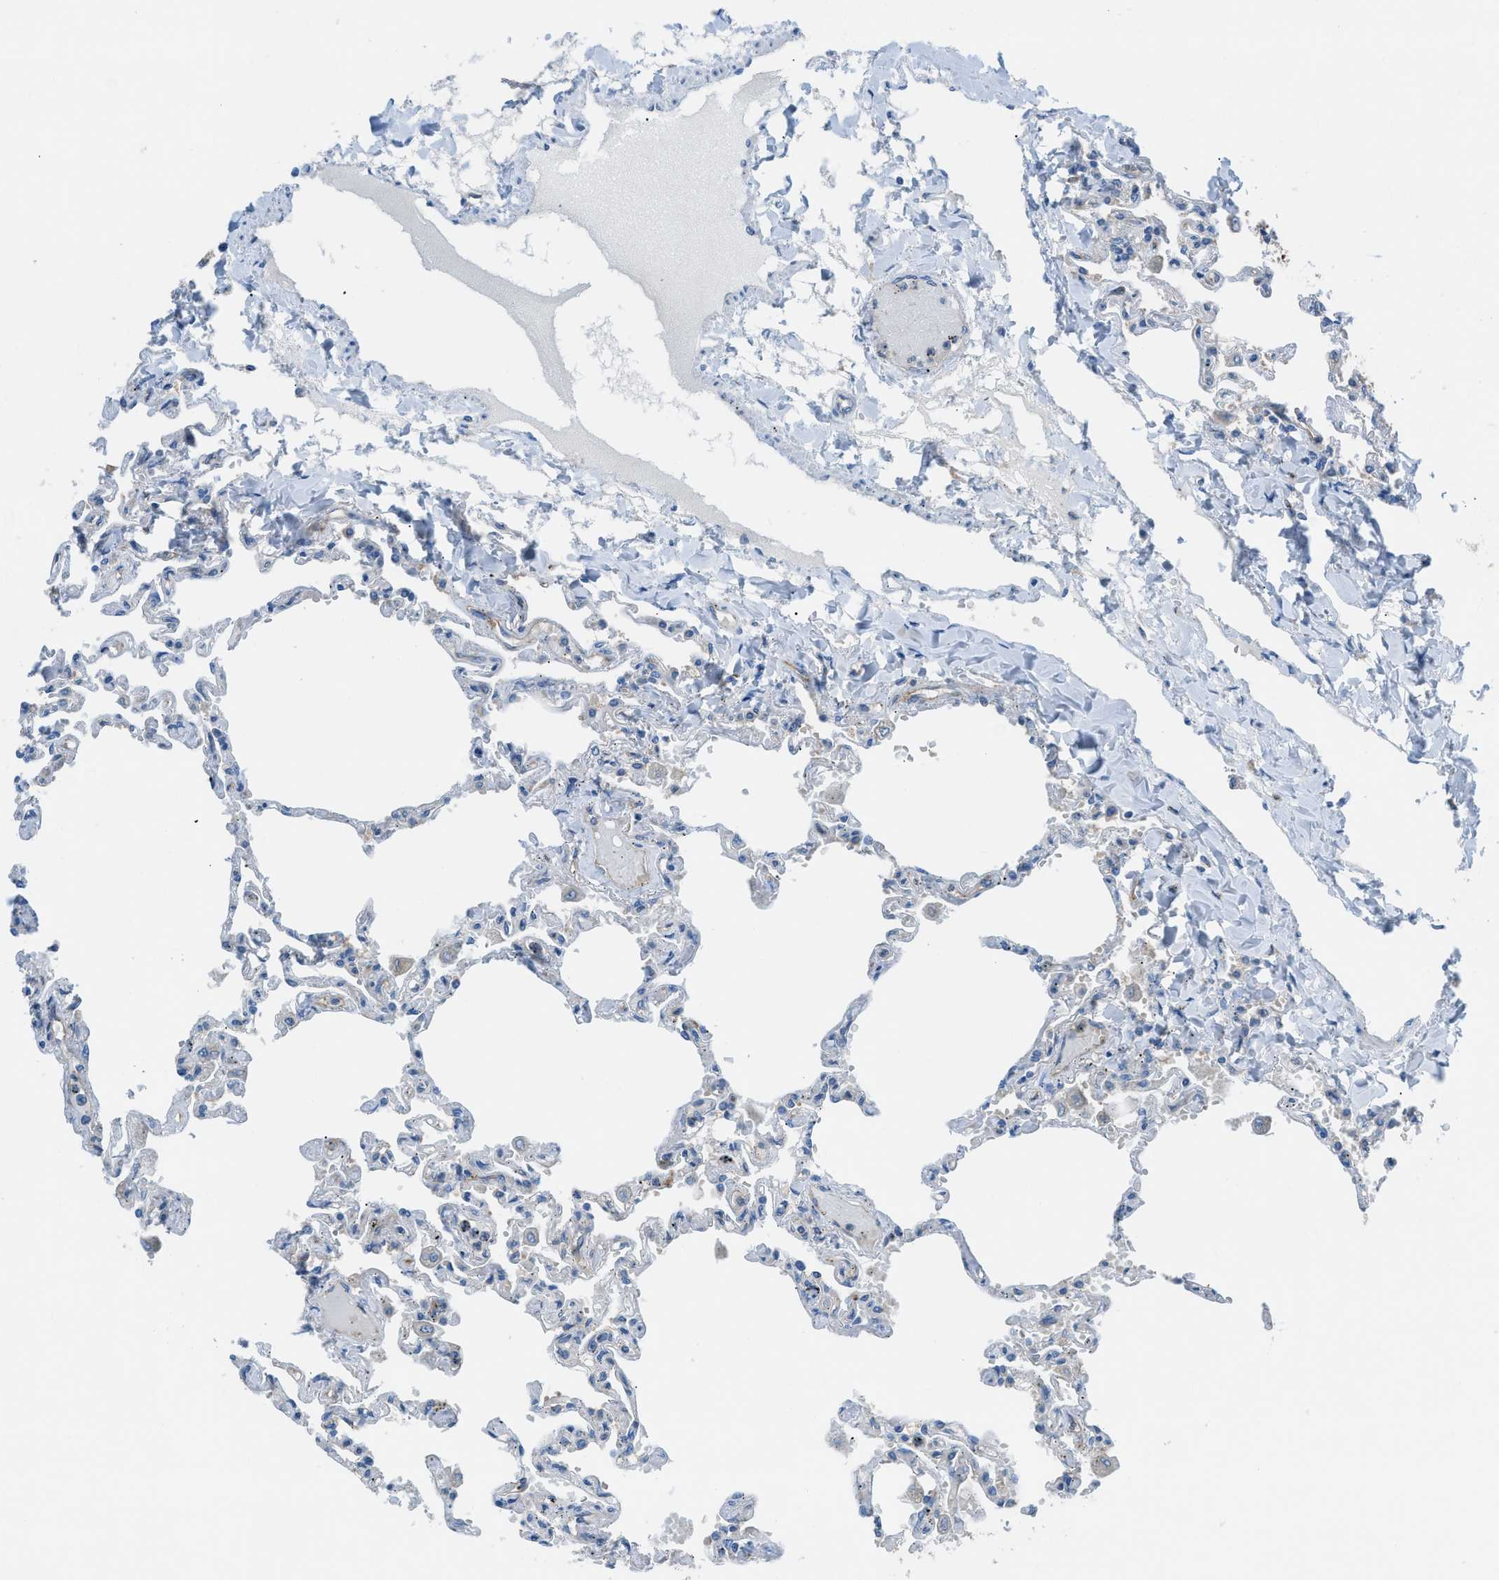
{"staining": {"intensity": "negative", "quantity": "none", "location": "none"}, "tissue": "lung", "cell_type": "Alveolar cells", "image_type": "normal", "snomed": [{"axis": "morphology", "description": "Normal tissue, NOS"}, {"axis": "topography", "description": "Lung"}], "caption": "High power microscopy histopathology image of an IHC histopathology image of normal lung, revealing no significant positivity in alveolar cells.", "gene": "HEG1", "patient": {"sex": "male", "age": 21}}